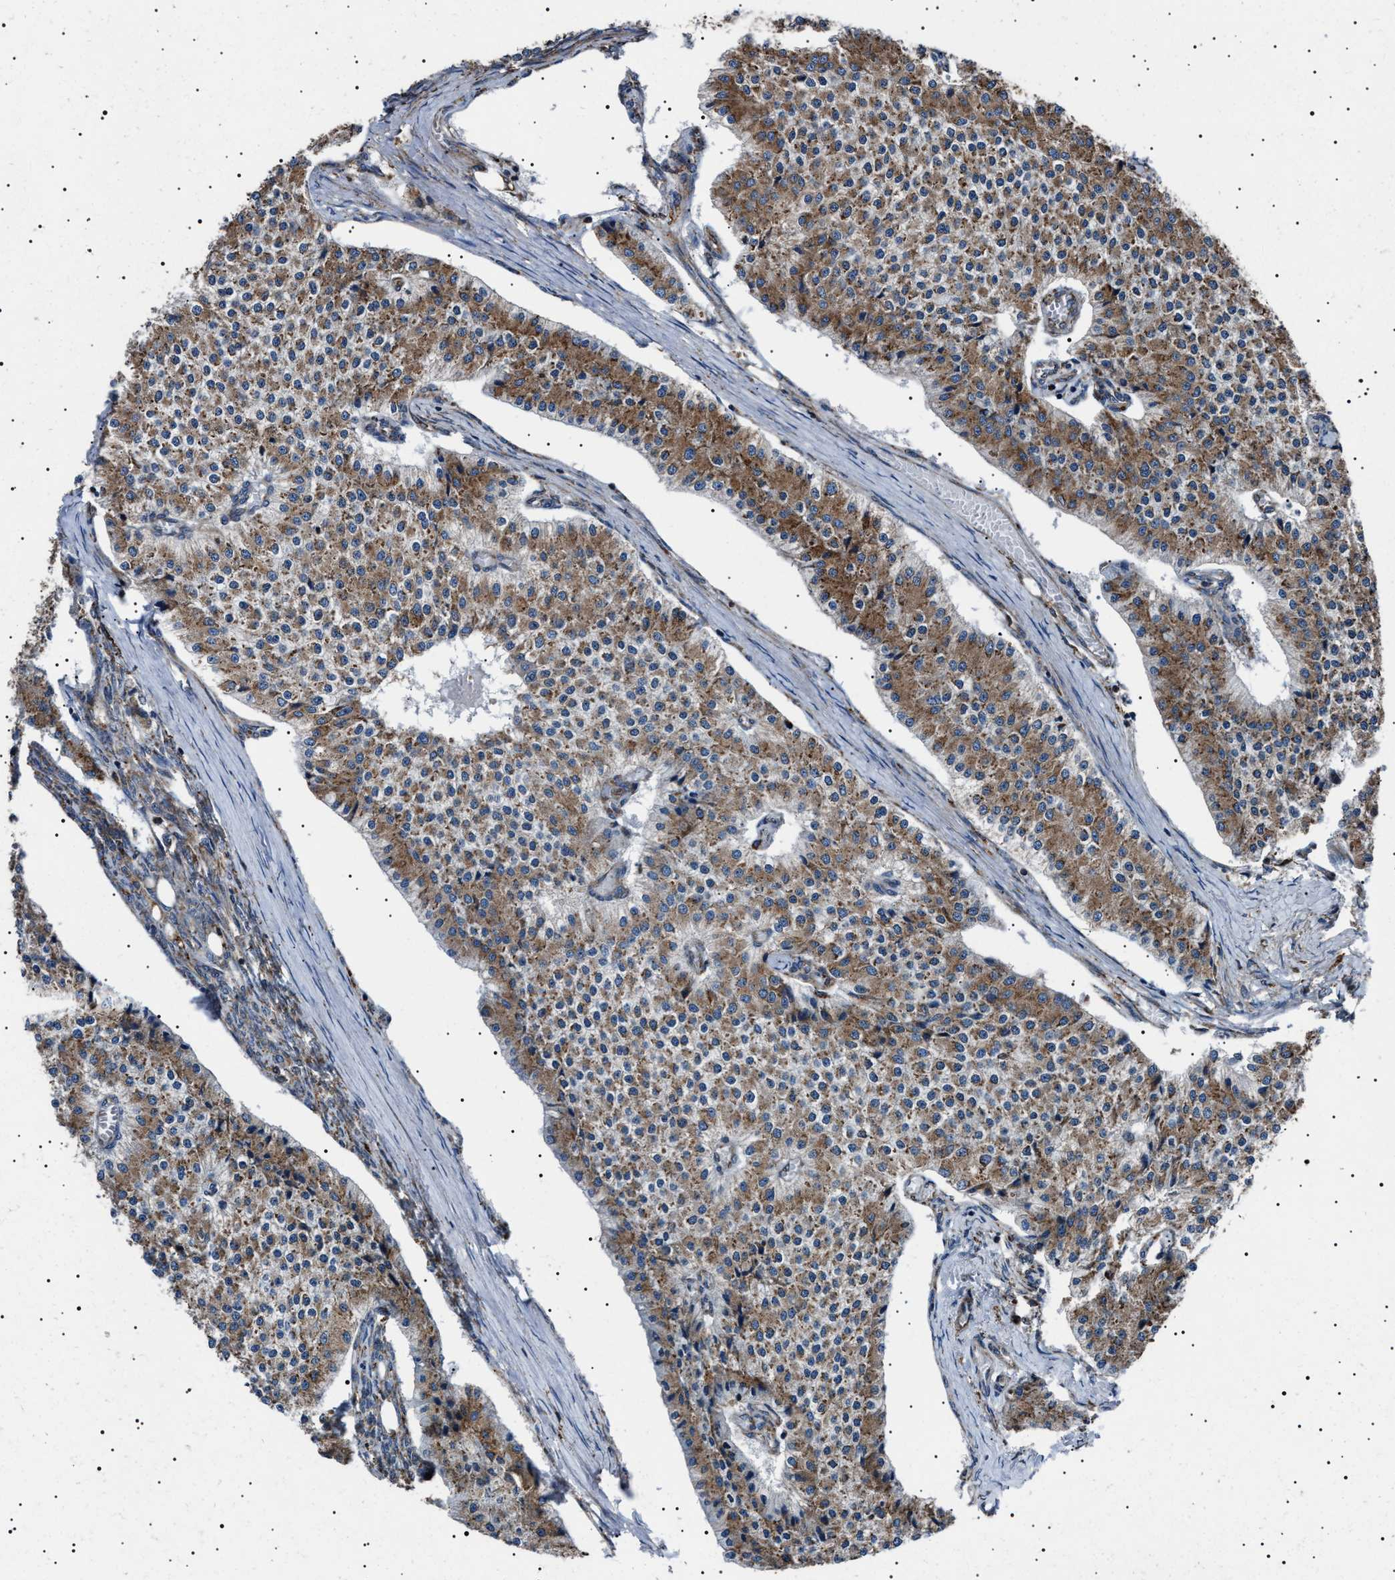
{"staining": {"intensity": "moderate", "quantity": ">75%", "location": "cytoplasmic/membranous"}, "tissue": "carcinoid", "cell_type": "Tumor cells", "image_type": "cancer", "snomed": [{"axis": "morphology", "description": "Carcinoid, malignant, NOS"}, {"axis": "topography", "description": "Colon"}], "caption": "Protein staining shows moderate cytoplasmic/membranous expression in about >75% of tumor cells in carcinoid (malignant).", "gene": "TOP1MT", "patient": {"sex": "female", "age": 52}}